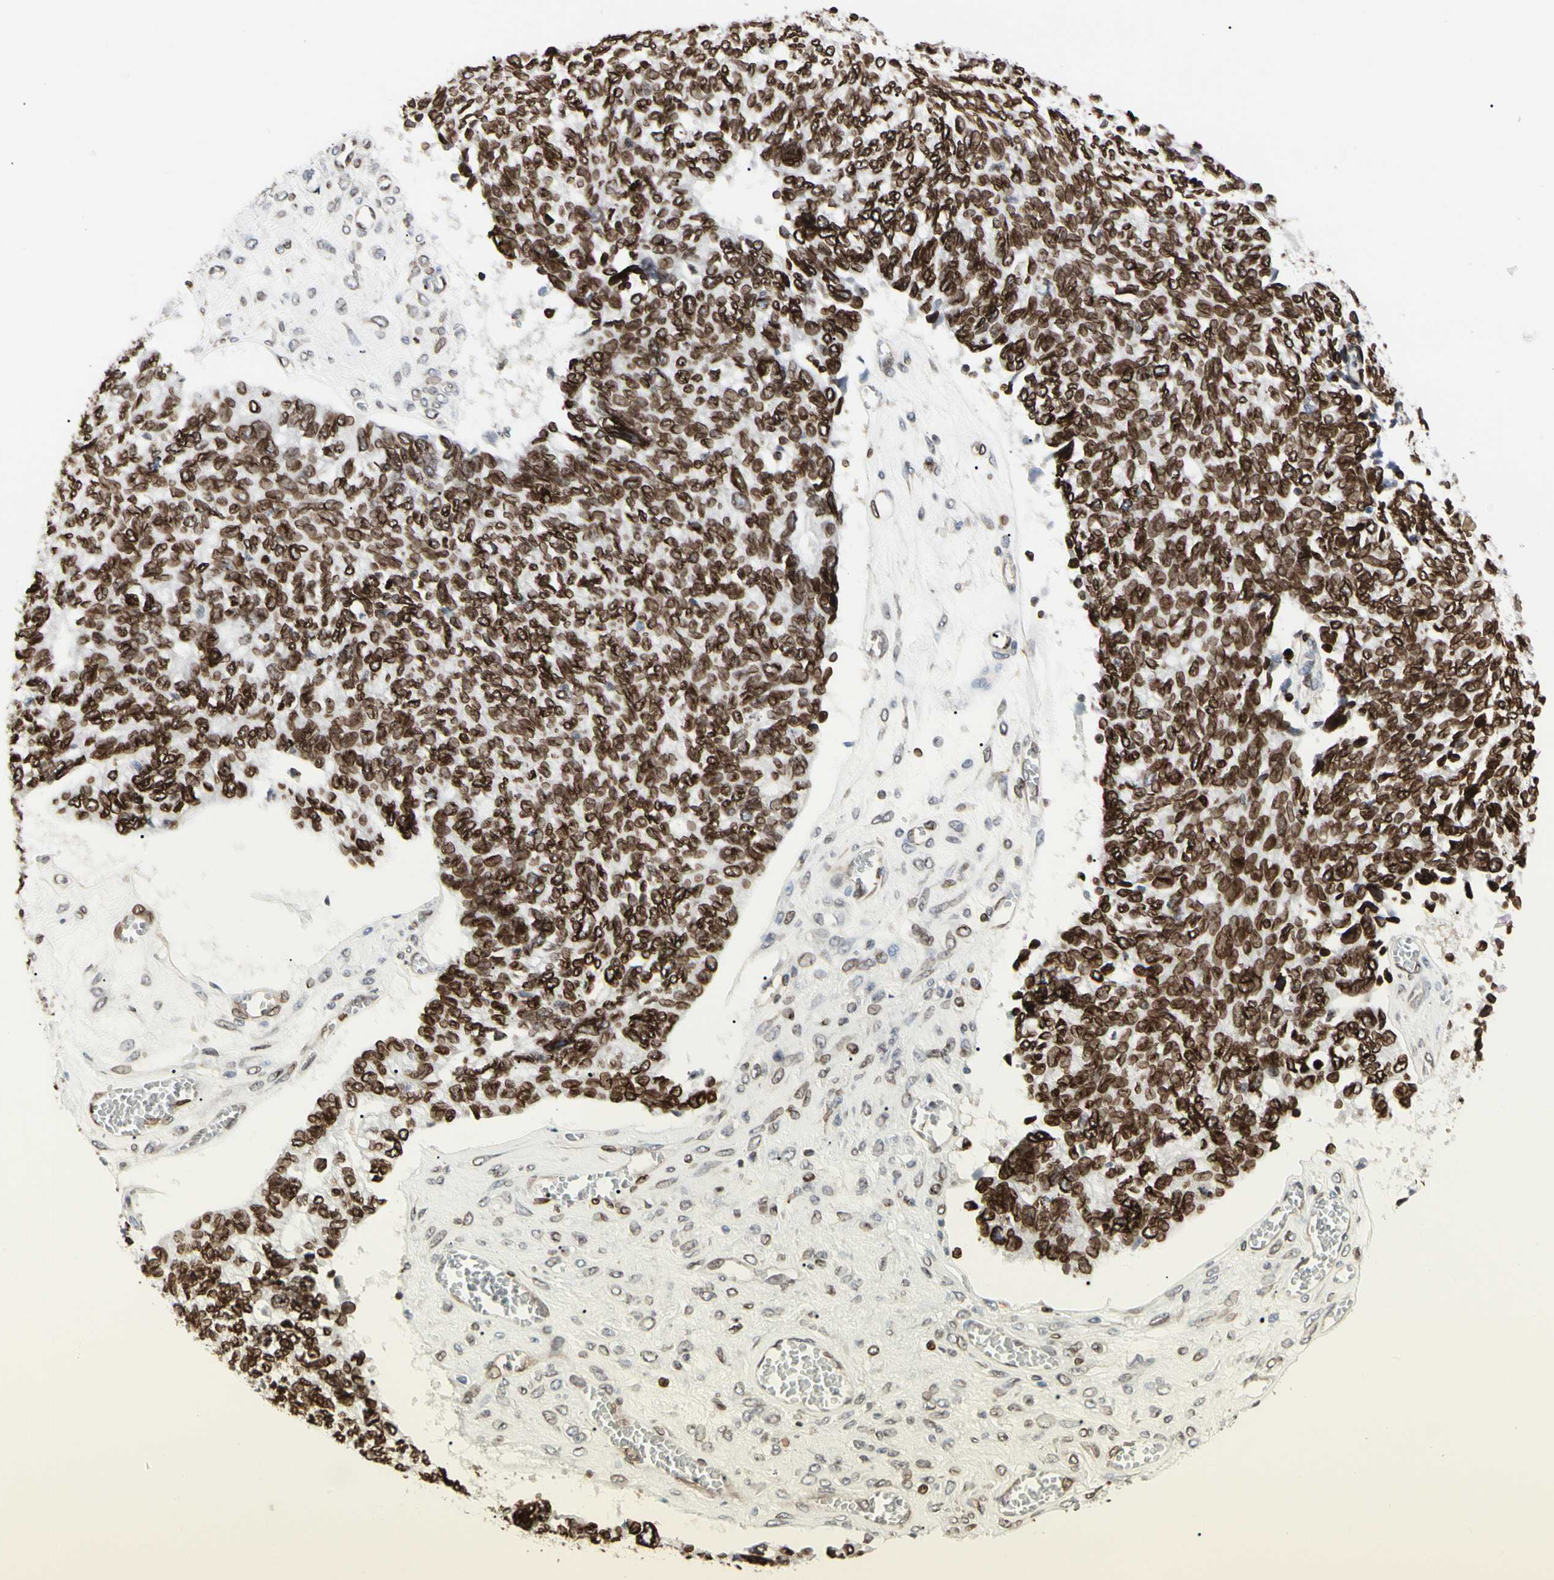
{"staining": {"intensity": "strong", "quantity": ">75%", "location": "cytoplasmic/membranous,nuclear"}, "tissue": "ovarian cancer", "cell_type": "Tumor cells", "image_type": "cancer", "snomed": [{"axis": "morphology", "description": "Cystadenocarcinoma, serous, NOS"}, {"axis": "topography", "description": "Ovary"}], "caption": "Serous cystadenocarcinoma (ovarian) tissue exhibits strong cytoplasmic/membranous and nuclear expression in about >75% of tumor cells (DAB (3,3'-diaminobenzidine) IHC with brightfield microscopy, high magnification).", "gene": "TMPO", "patient": {"sex": "female", "age": 79}}